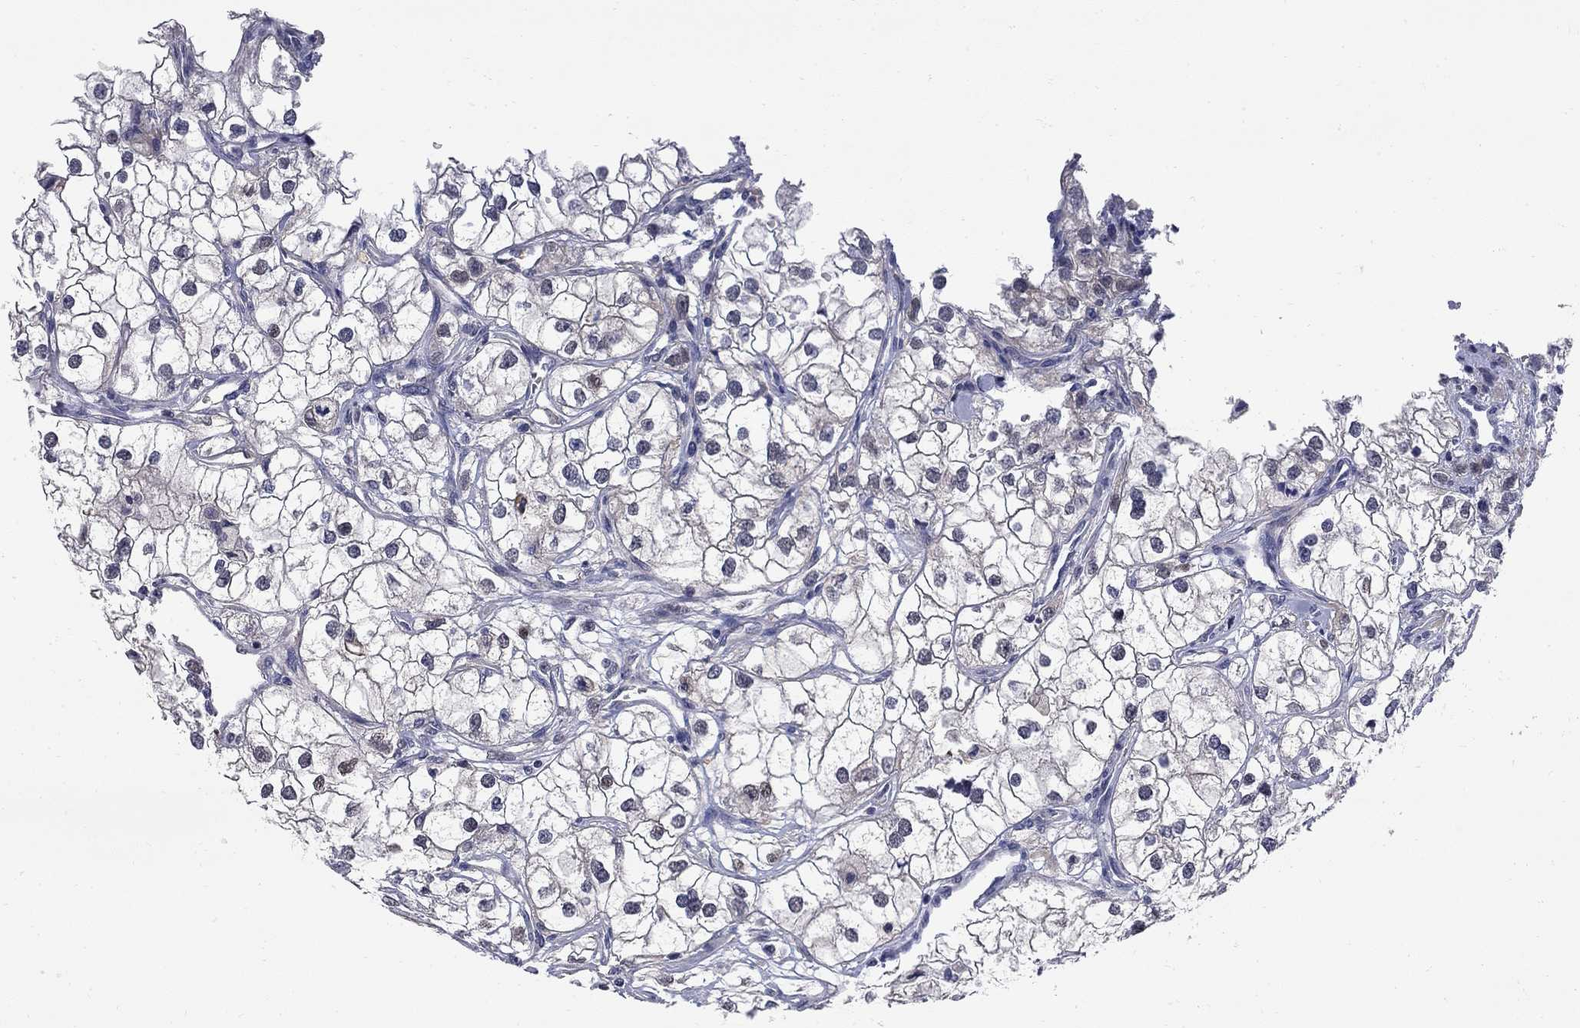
{"staining": {"intensity": "negative", "quantity": "none", "location": "none"}, "tissue": "renal cancer", "cell_type": "Tumor cells", "image_type": "cancer", "snomed": [{"axis": "morphology", "description": "Adenocarcinoma, NOS"}, {"axis": "topography", "description": "Kidney"}], "caption": "Tumor cells show no significant protein positivity in renal cancer (adenocarcinoma).", "gene": "GALNT8", "patient": {"sex": "male", "age": 59}}